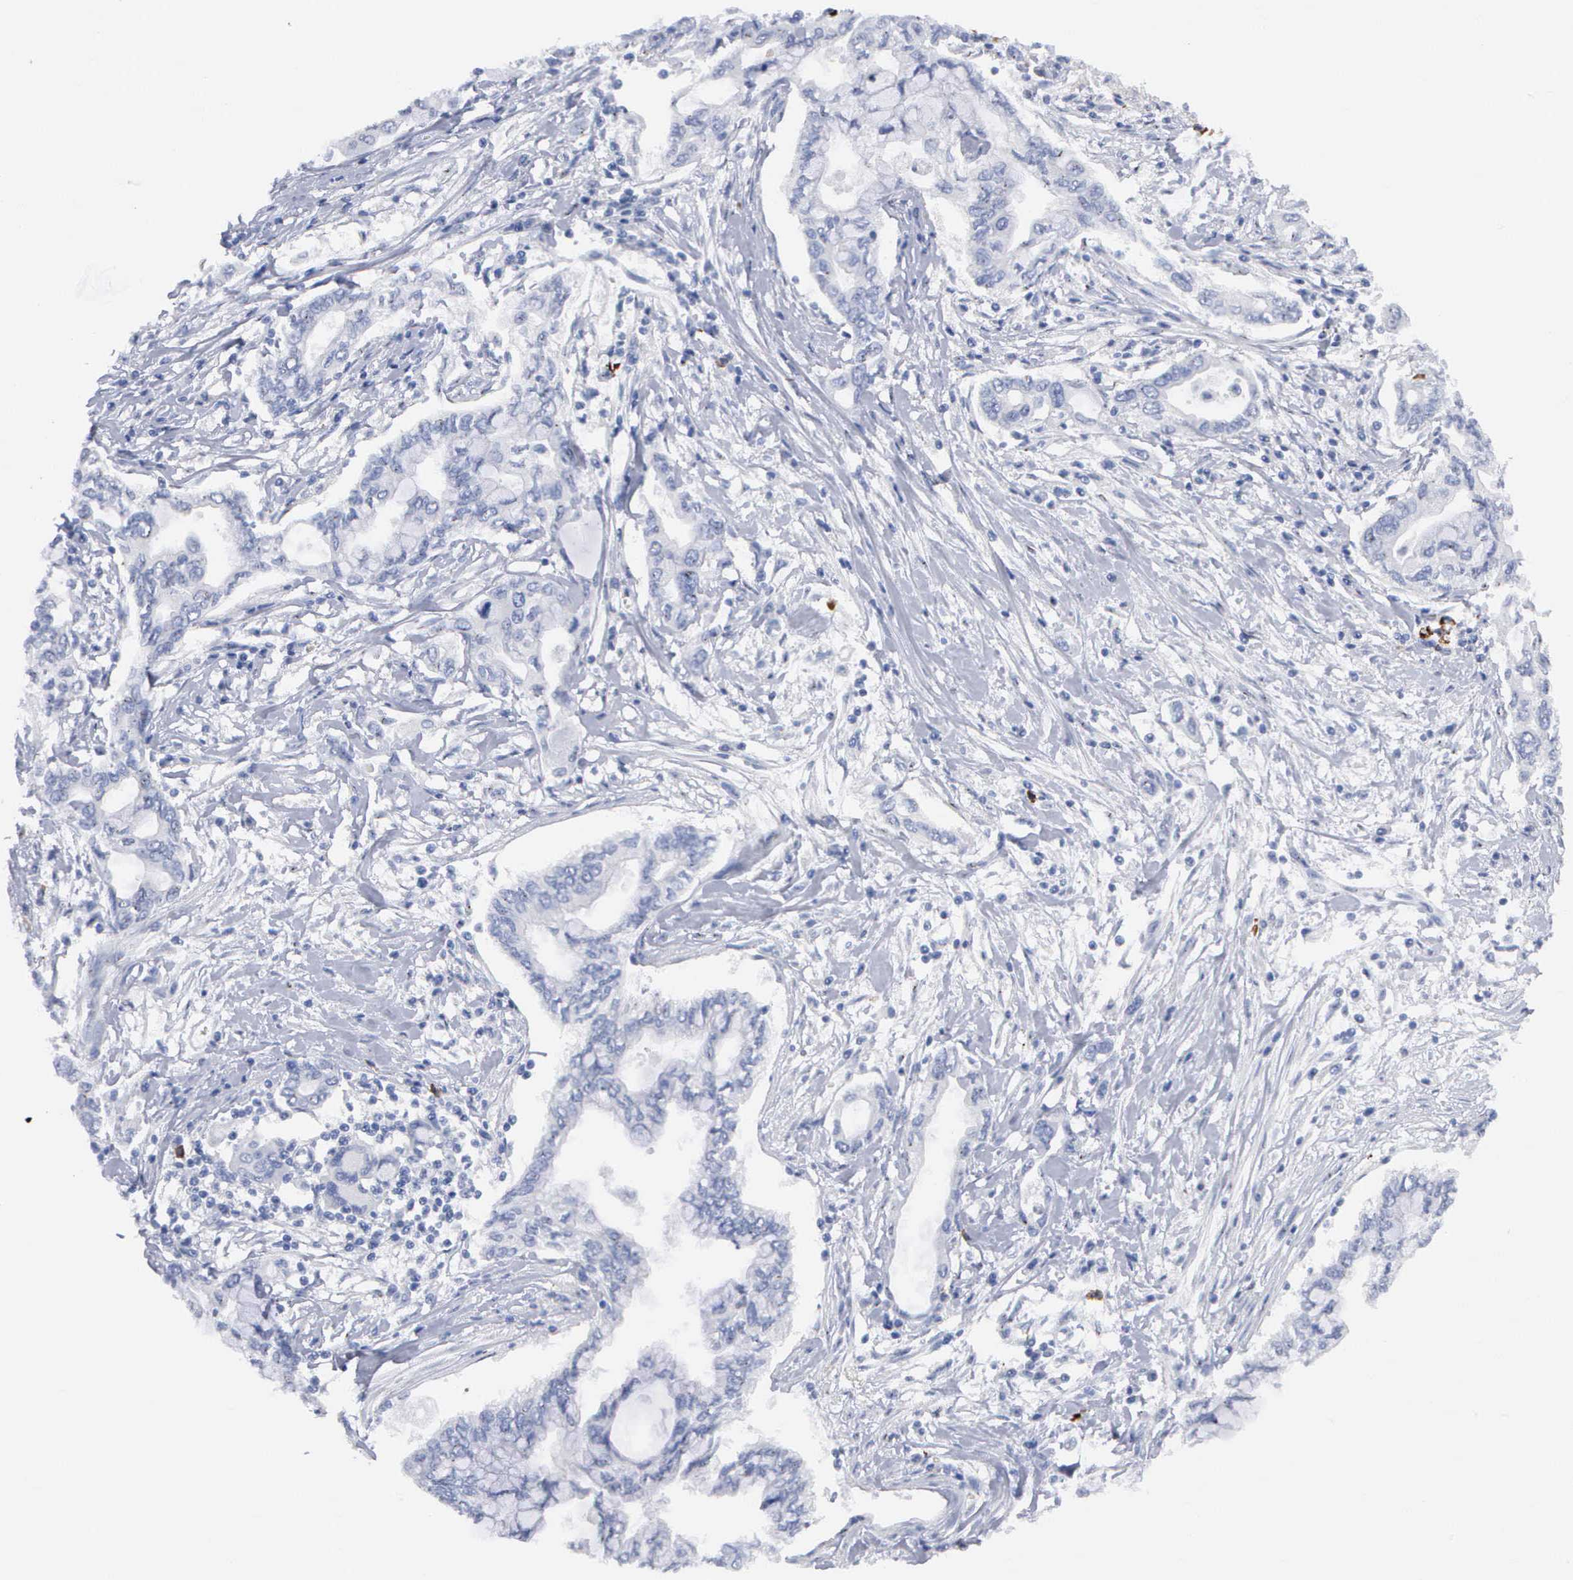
{"staining": {"intensity": "negative", "quantity": "none", "location": "none"}, "tissue": "pancreatic cancer", "cell_type": "Tumor cells", "image_type": "cancer", "snomed": [{"axis": "morphology", "description": "Adenocarcinoma, NOS"}, {"axis": "topography", "description": "Pancreas"}], "caption": "Immunohistochemistry (IHC) image of neoplastic tissue: pancreatic cancer stained with DAB (3,3'-diaminobenzidine) shows no significant protein expression in tumor cells.", "gene": "ASPHD2", "patient": {"sex": "female", "age": 57}}